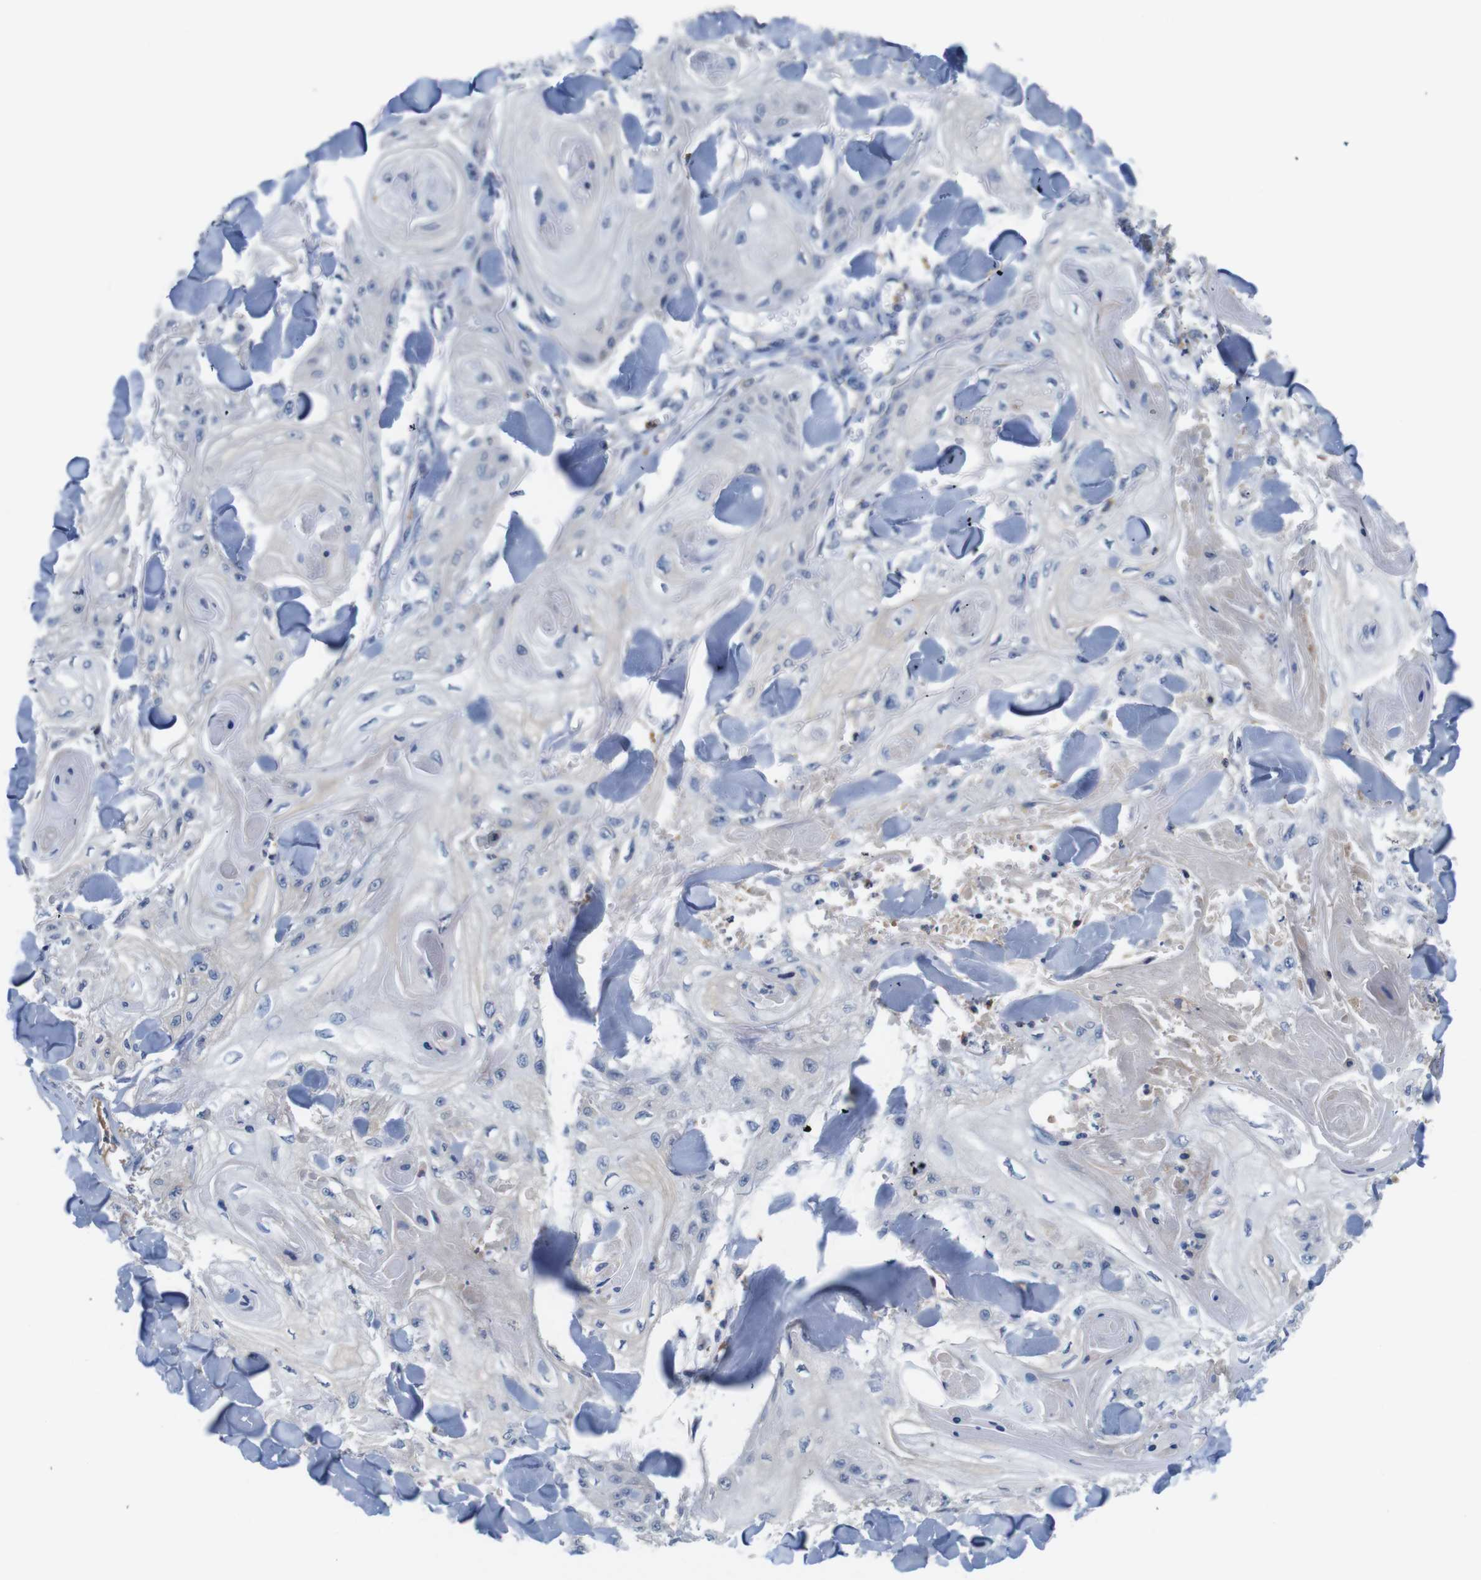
{"staining": {"intensity": "negative", "quantity": "none", "location": "none"}, "tissue": "skin cancer", "cell_type": "Tumor cells", "image_type": "cancer", "snomed": [{"axis": "morphology", "description": "Squamous cell carcinoma, NOS"}, {"axis": "topography", "description": "Skin"}], "caption": "Immunohistochemistry (IHC) histopathology image of neoplastic tissue: human squamous cell carcinoma (skin) stained with DAB shows no significant protein positivity in tumor cells.", "gene": "C1RL", "patient": {"sex": "male", "age": 74}}